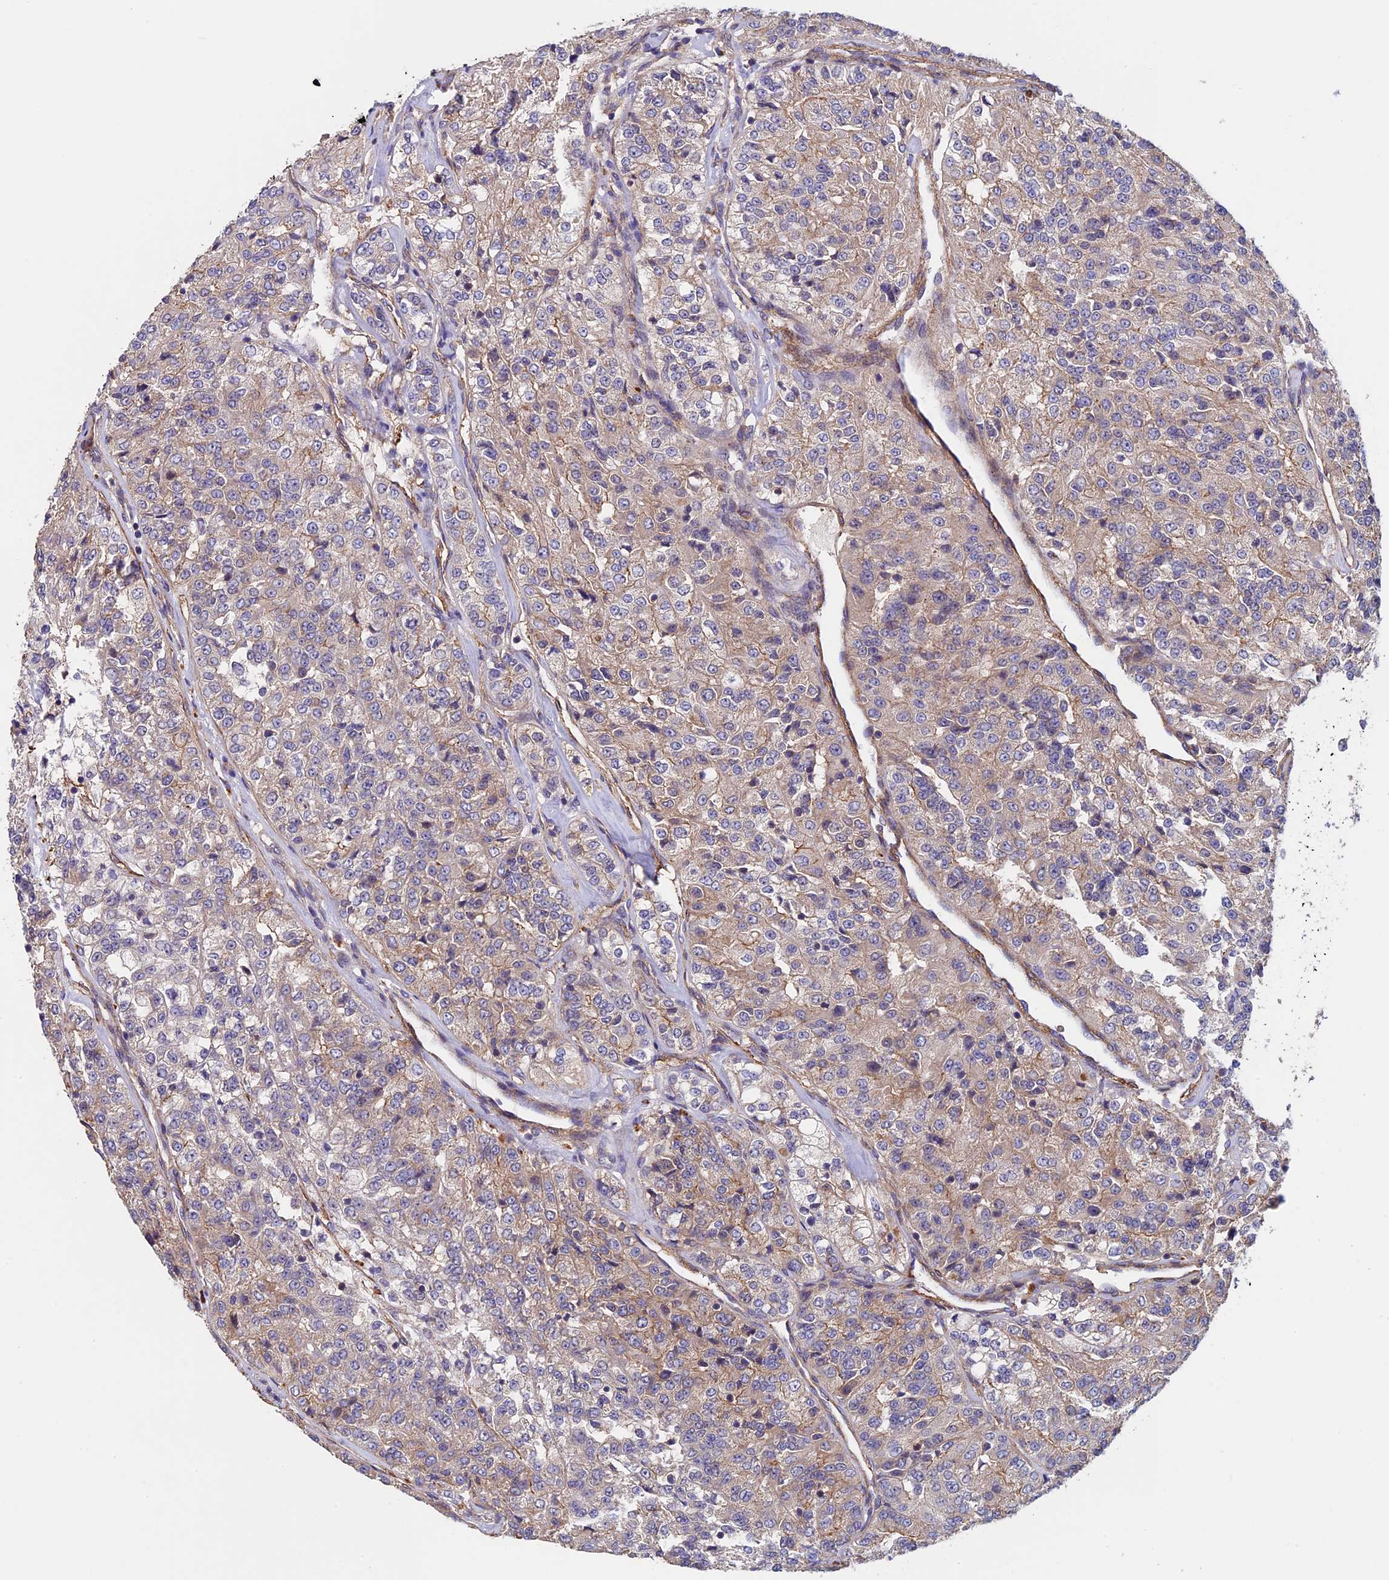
{"staining": {"intensity": "weak", "quantity": "25%-75%", "location": "cytoplasmic/membranous"}, "tissue": "renal cancer", "cell_type": "Tumor cells", "image_type": "cancer", "snomed": [{"axis": "morphology", "description": "Adenocarcinoma, NOS"}, {"axis": "topography", "description": "Kidney"}], "caption": "This micrograph demonstrates immunohistochemistry (IHC) staining of adenocarcinoma (renal), with low weak cytoplasmic/membranous staining in approximately 25%-75% of tumor cells.", "gene": "SLC9A5", "patient": {"sex": "female", "age": 63}}